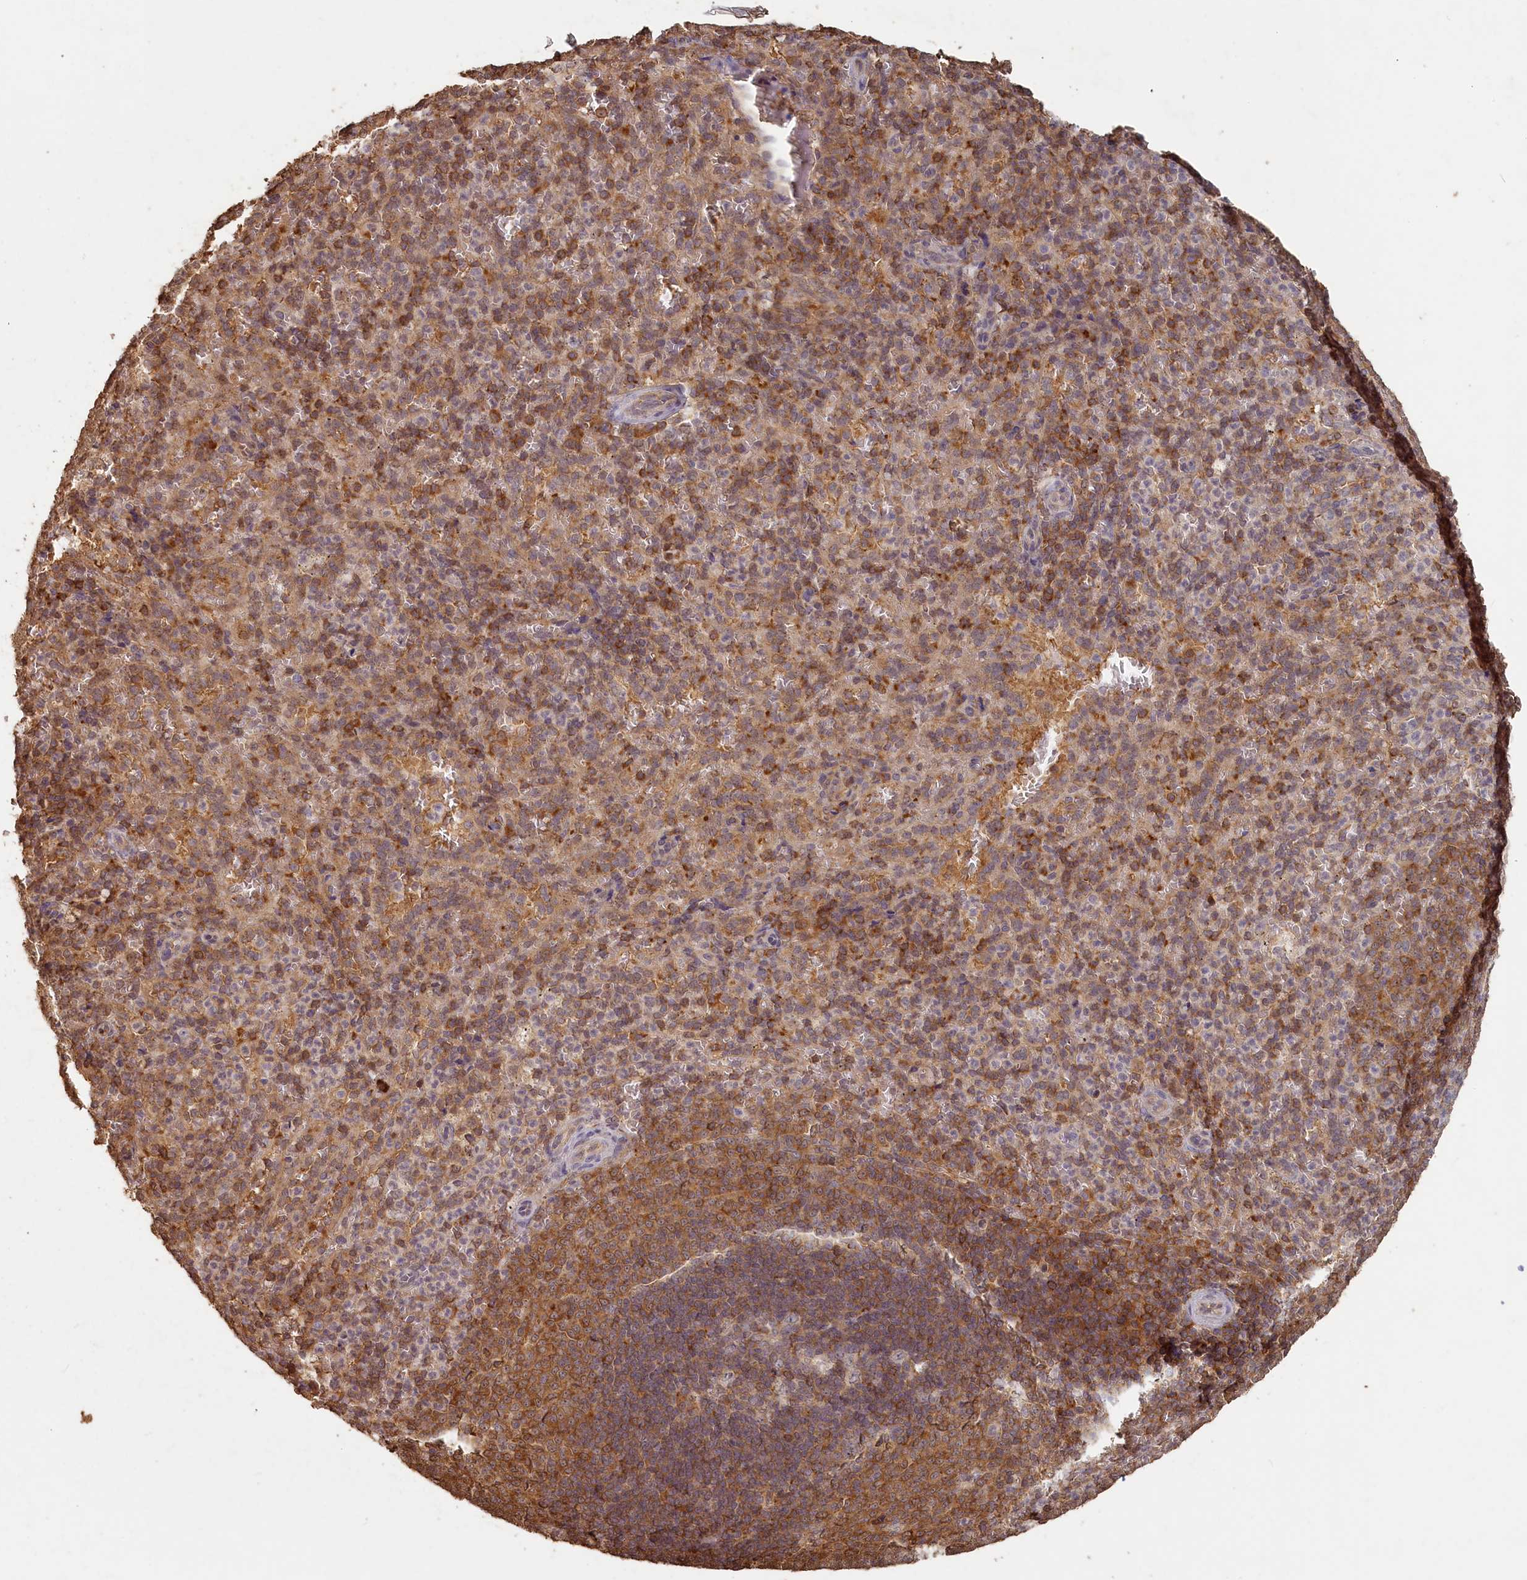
{"staining": {"intensity": "moderate", "quantity": "<25%", "location": "cytoplasmic/membranous"}, "tissue": "spleen", "cell_type": "Cells in red pulp", "image_type": "normal", "snomed": [{"axis": "morphology", "description": "Normal tissue, NOS"}, {"axis": "topography", "description": "Spleen"}], "caption": "Immunohistochemistry micrograph of benign human spleen stained for a protein (brown), which reveals low levels of moderate cytoplasmic/membranous positivity in approximately <25% of cells in red pulp.", "gene": "MADD", "patient": {"sex": "female", "age": 21}}